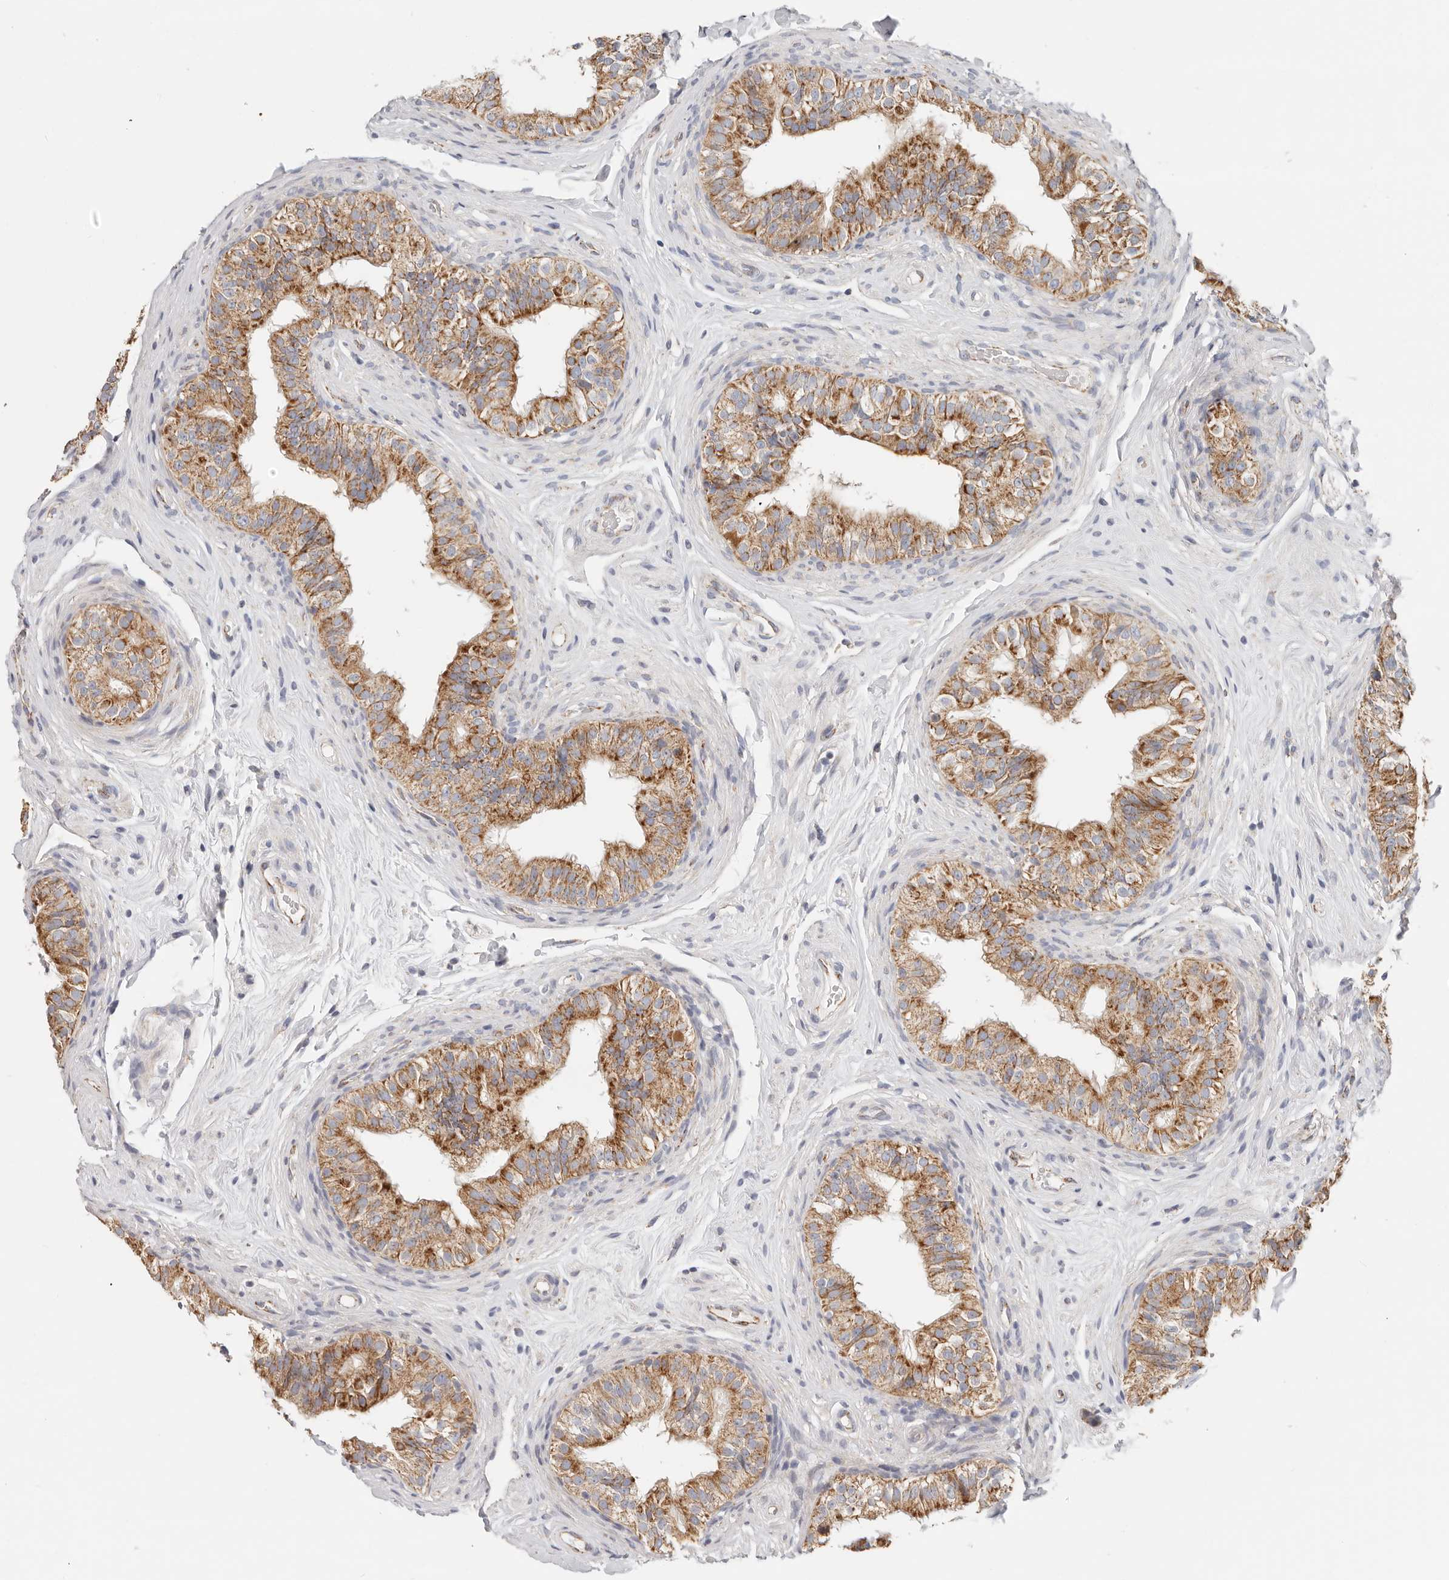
{"staining": {"intensity": "strong", "quantity": "25%-75%", "location": "cytoplasmic/membranous"}, "tissue": "epididymis", "cell_type": "Glandular cells", "image_type": "normal", "snomed": [{"axis": "morphology", "description": "Normal tissue, NOS"}, {"axis": "topography", "description": "Epididymis"}], "caption": "A photomicrograph of human epididymis stained for a protein displays strong cytoplasmic/membranous brown staining in glandular cells. (DAB (3,3'-diaminobenzidine) = brown stain, brightfield microscopy at high magnification).", "gene": "AFDN", "patient": {"sex": "male", "age": 49}}